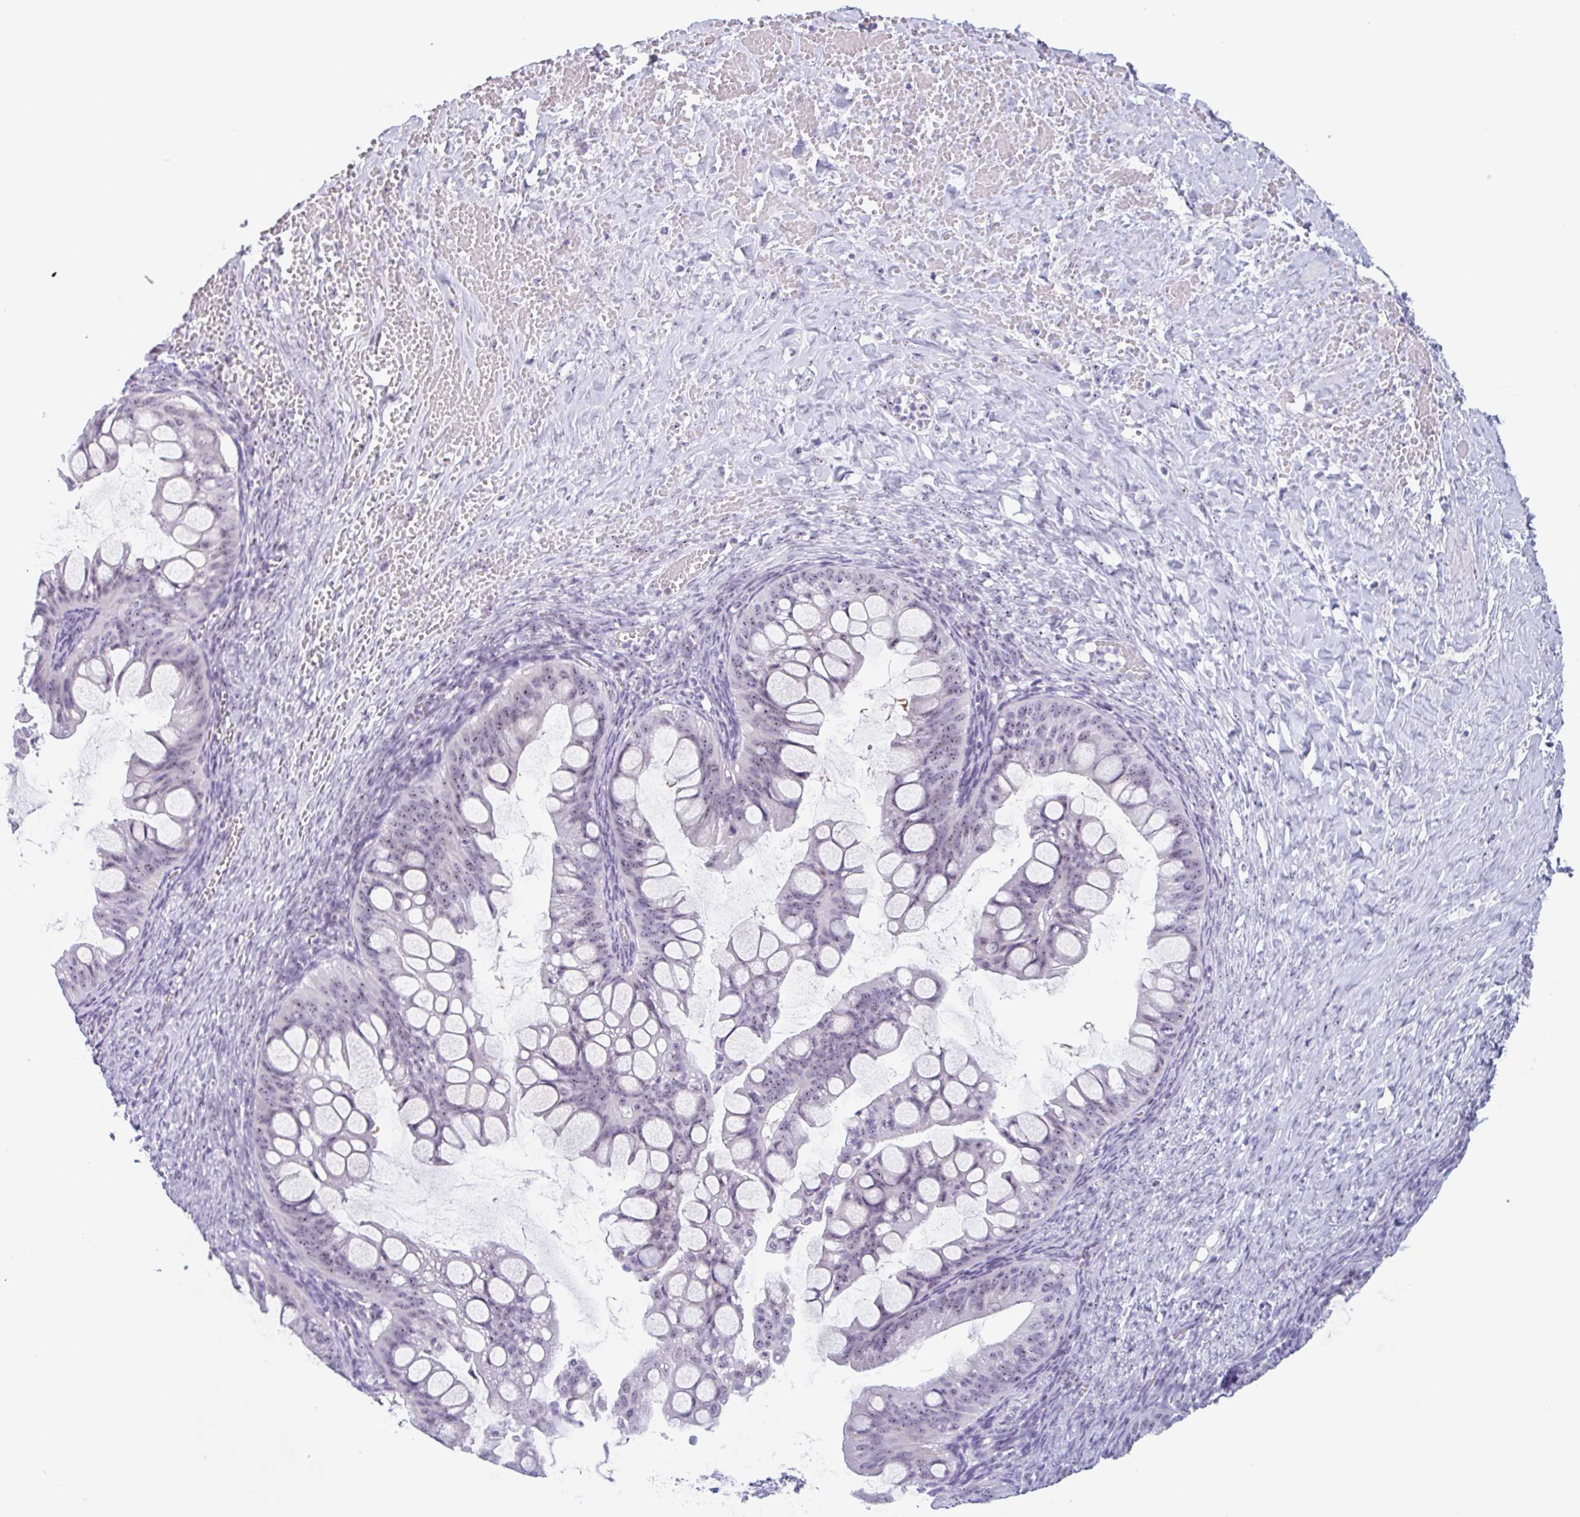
{"staining": {"intensity": "weak", "quantity": ">75%", "location": "nuclear"}, "tissue": "ovarian cancer", "cell_type": "Tumor cells", "image_type": "cancer", "snomed": [{"axis": "morphology", "description": "Cystadenocarcinoma, mucinous, NOS"}, {"axis": "topography", "description": "Ovary"}], "caption": "Ovarian cancer (mucinous cystadenocarcinoma) stained for a protein shows weak nuclear positivity in tumor cells.", "gene": "LENG9", "patient": {"sex": "female", "age": 73}}